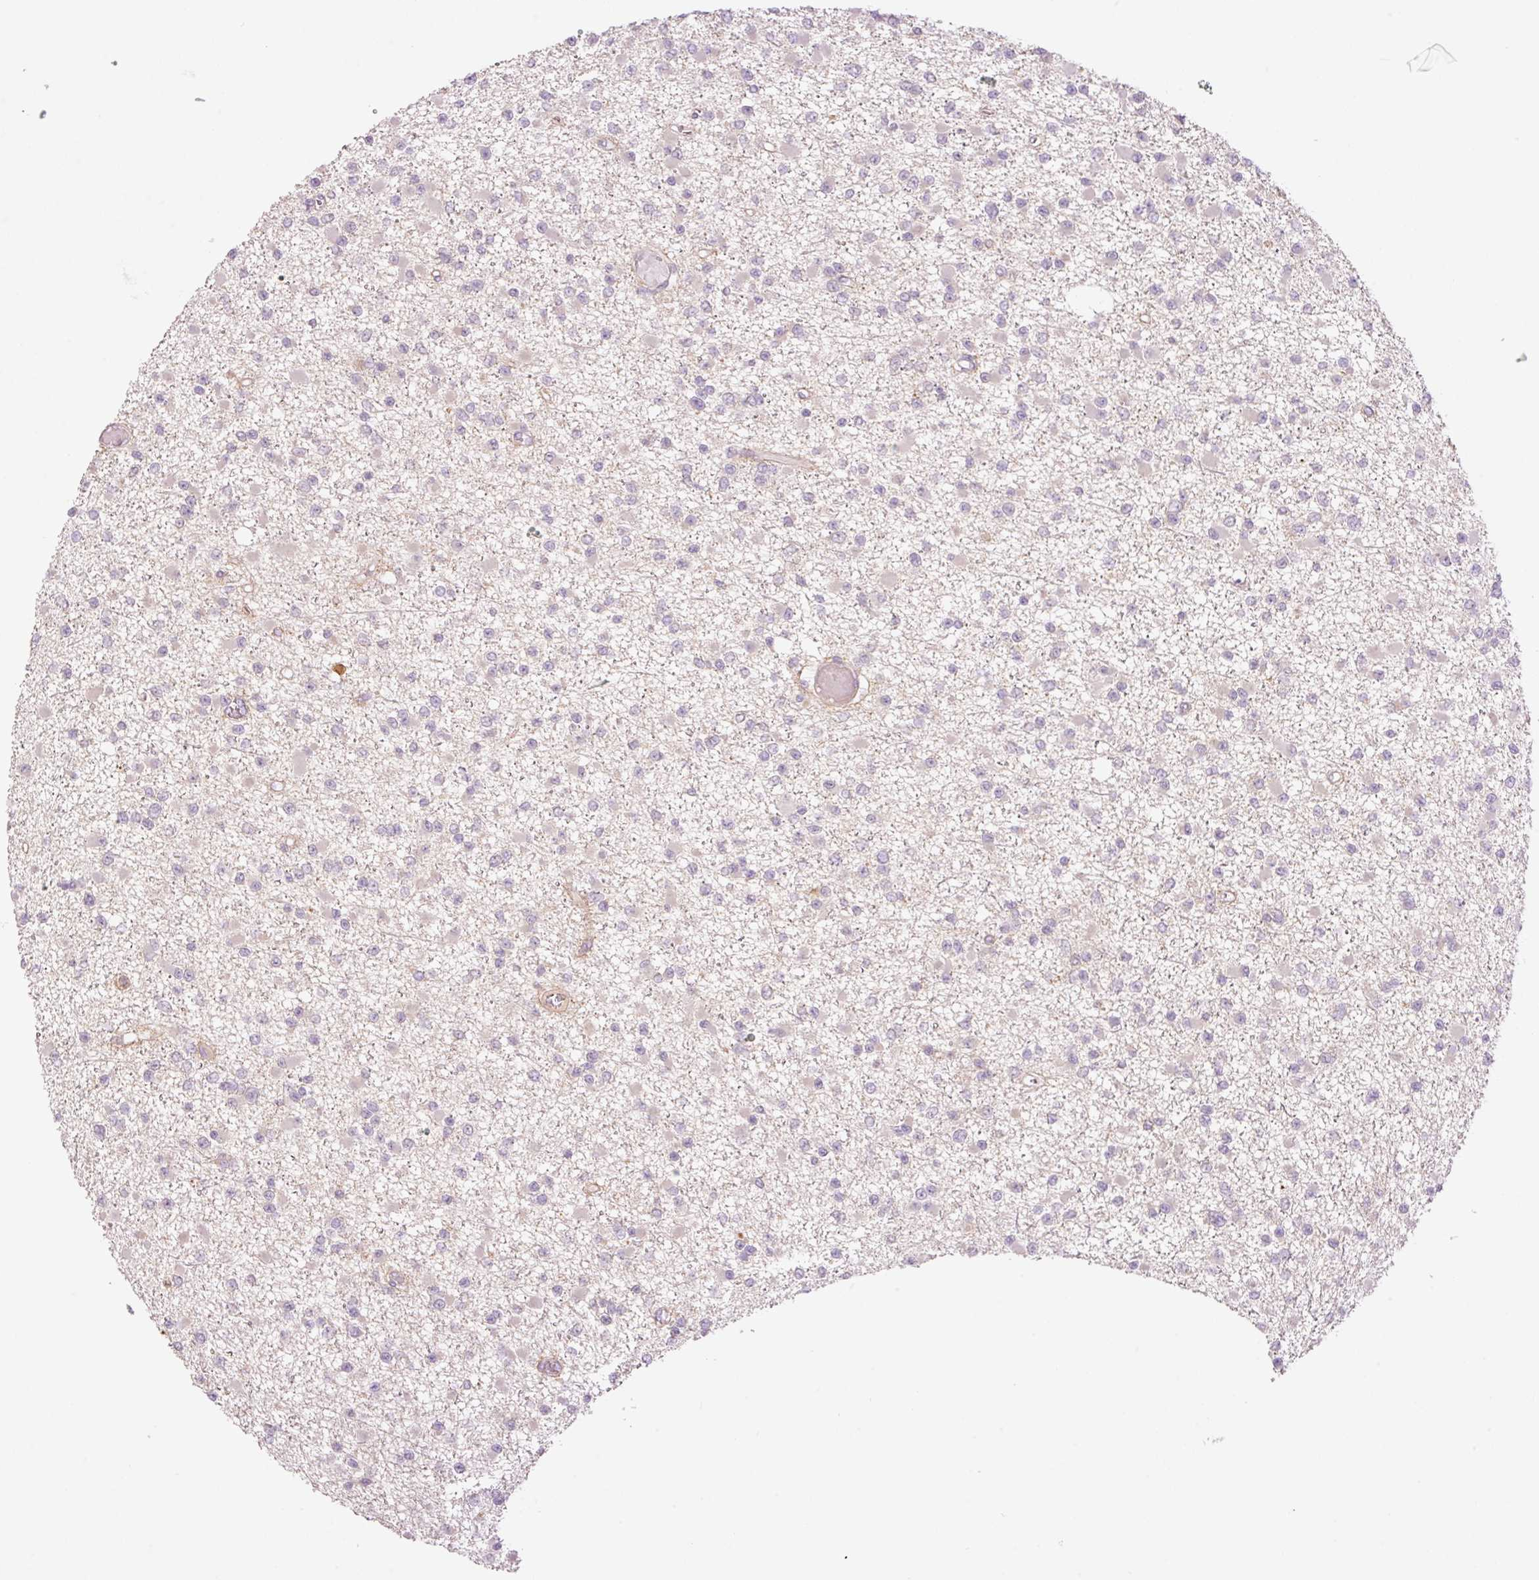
{"staining": {"intensity": "negative", "quantity": "none", "location": "none"}, "tissue": "glioma", "cell_type": "Tumor cells", "image_type": "cancer", "snomed": [{"axis": "morphology", "description": "Glioma, malignant, Low grade"}, {"axis": "topography", "description": "Brain"}], "caption": "IHC micrograph of neoplastic tissue: human glioma stained with DAB exhibits no significant protein expression in tumor cells.", "gene": "SLC29A3", "patient": {"sex": "female", "age": 22}}